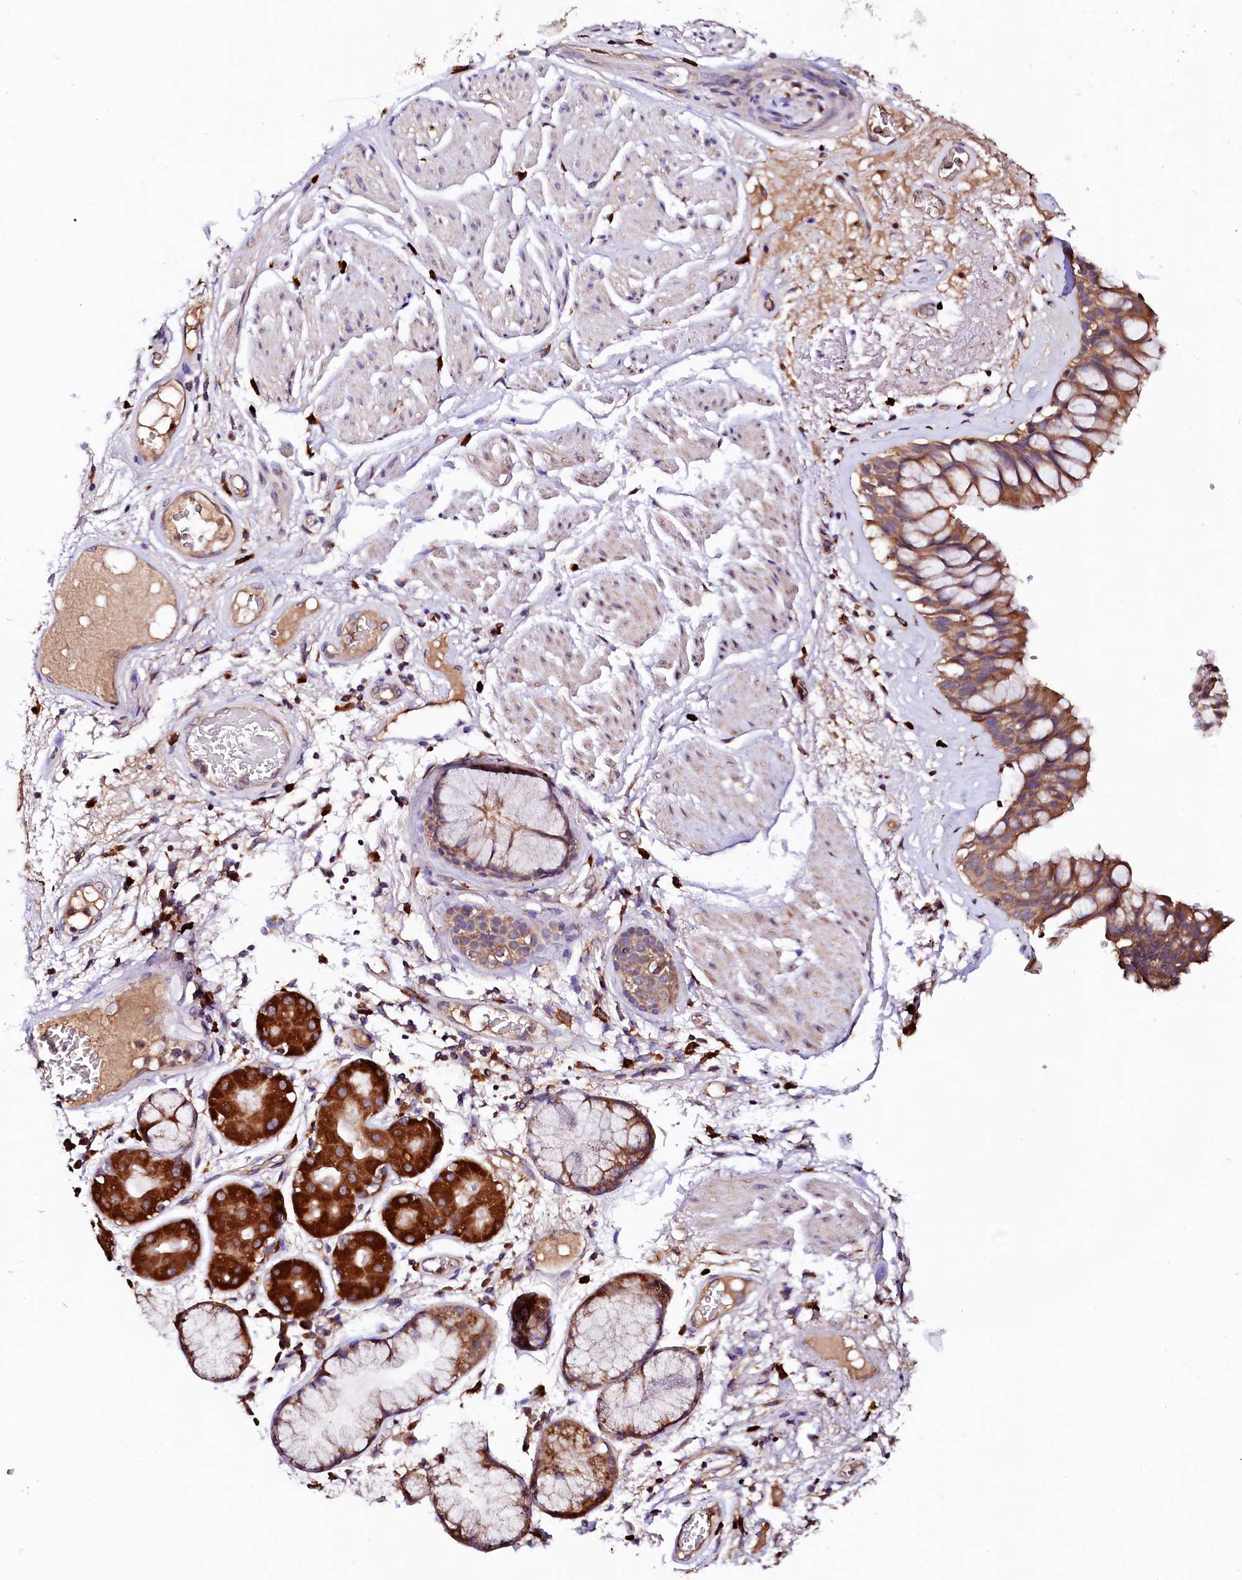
{"staining": {"intensity": "moderate", "quantity": "25%-75%", "location": "cytoplasmic/membranous"}, "tissue": "adipose tissue", "cell_type": "Adipocytes", "image_type": "normal", "snomed": [{"axis": "morphology", "description": "Normal tissue, NOS"}, {"axis": "topography", "description": "Bronchus"}], "caption": "An image showing moderate cytoplasmic/membranous positivity in about 25%-75% of adipocytes in unremarkable adipose tissue, as visualized by brown immunohistochemical staining.", "gene": "ST3GAL1", "patient": {"sex": "male", "age": 66}}